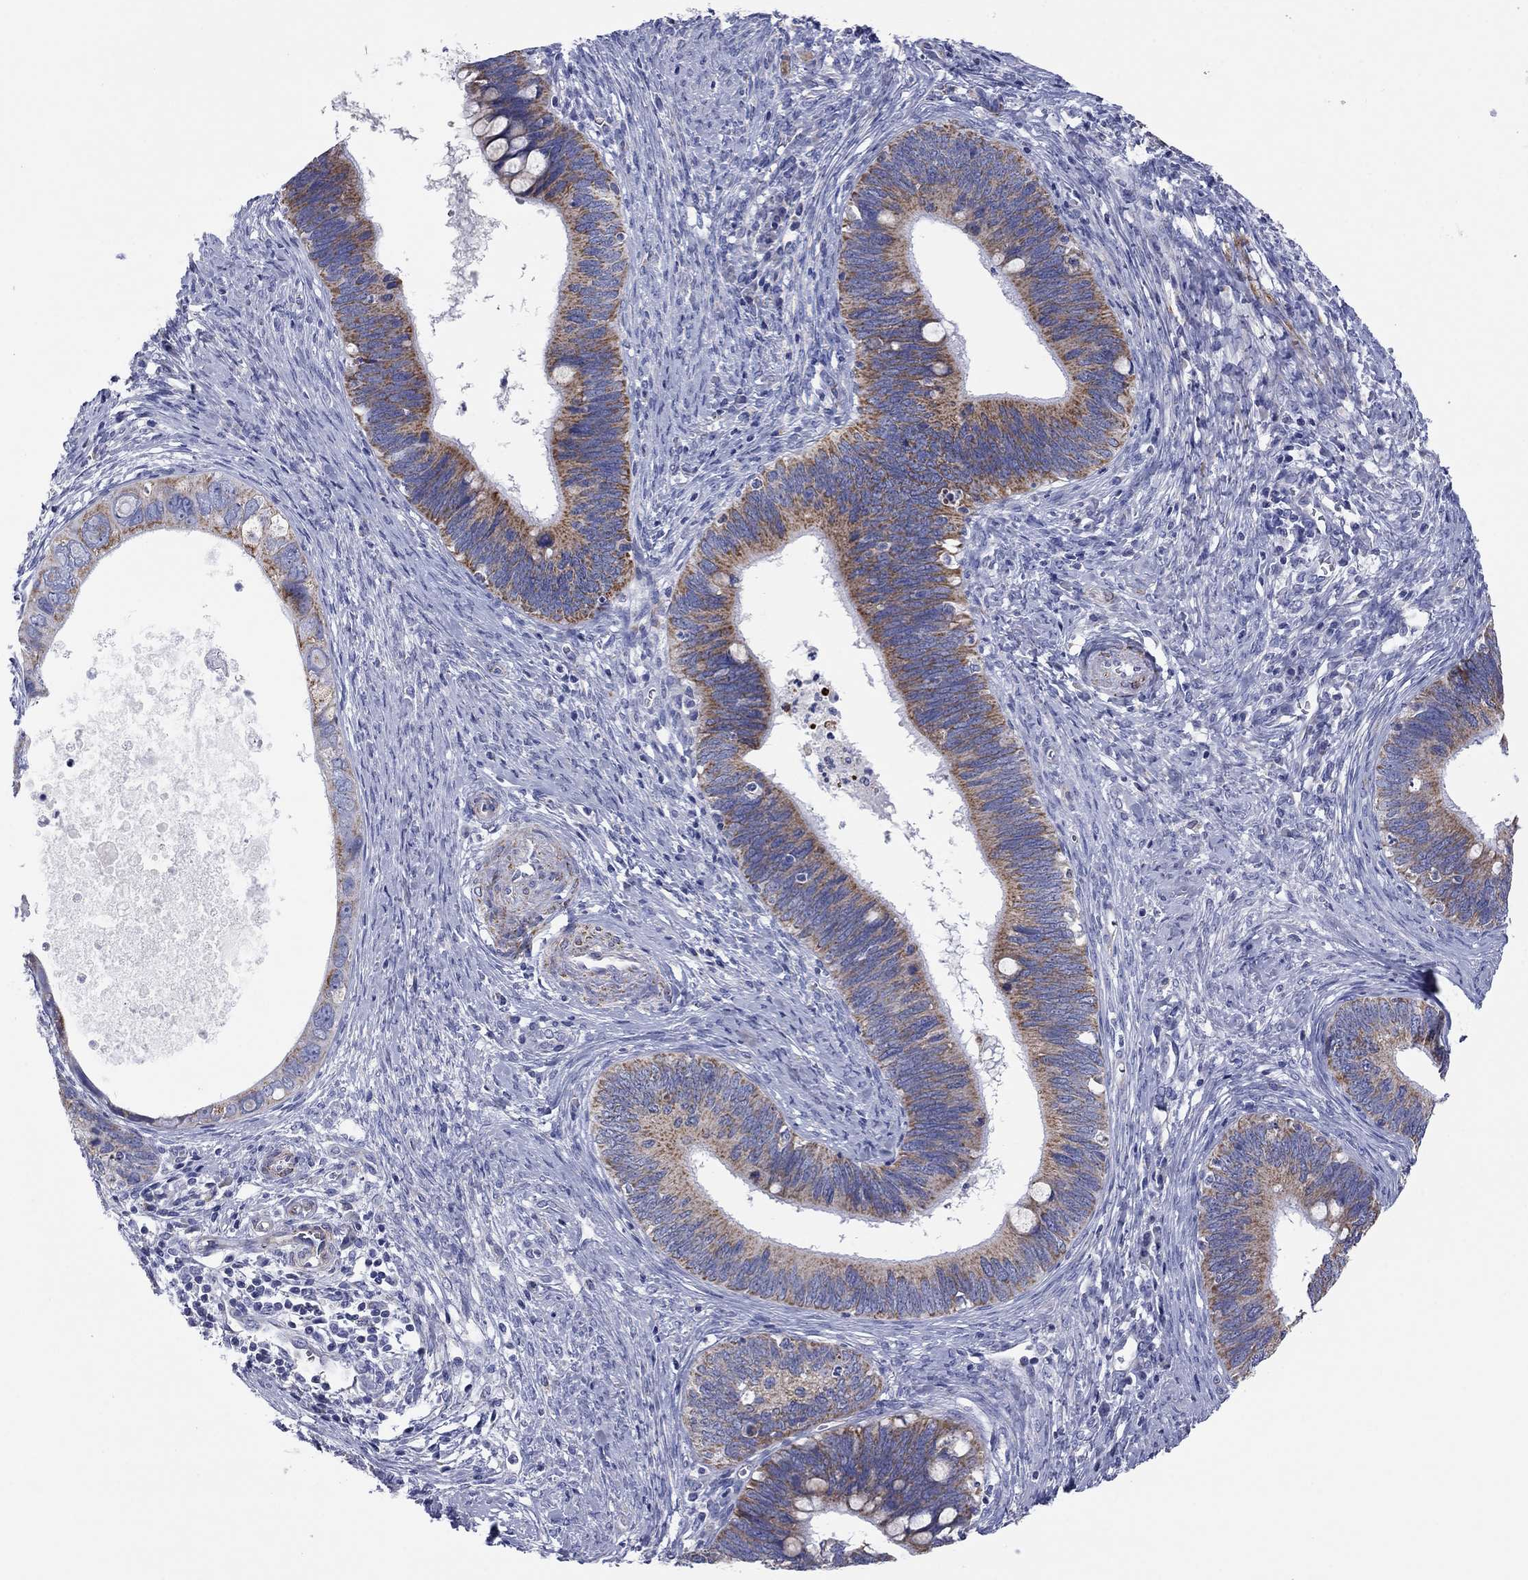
{"staining": {"intensity": "moderate", "quantity": "25%-75%", "location": "cytoplasmic/membranous"}, "tissue": "cervical cancer", "cell_type": "Tumor cells", "image_type": "cancer", "snomed": [{"axis": "morphology", "description": "Adenocarcinoma, NOS"}, {"axis": "topography", "description": "Cervix"}], "caption": "About 25%-75% of tumor cells in cervical adenocarcinoma display moderate cytoplasmic/membranous protein staining as visualized by brown immunohistochemical staining.", "gene": "MGST3", "patient": {"sex": "female", "age": 42}}